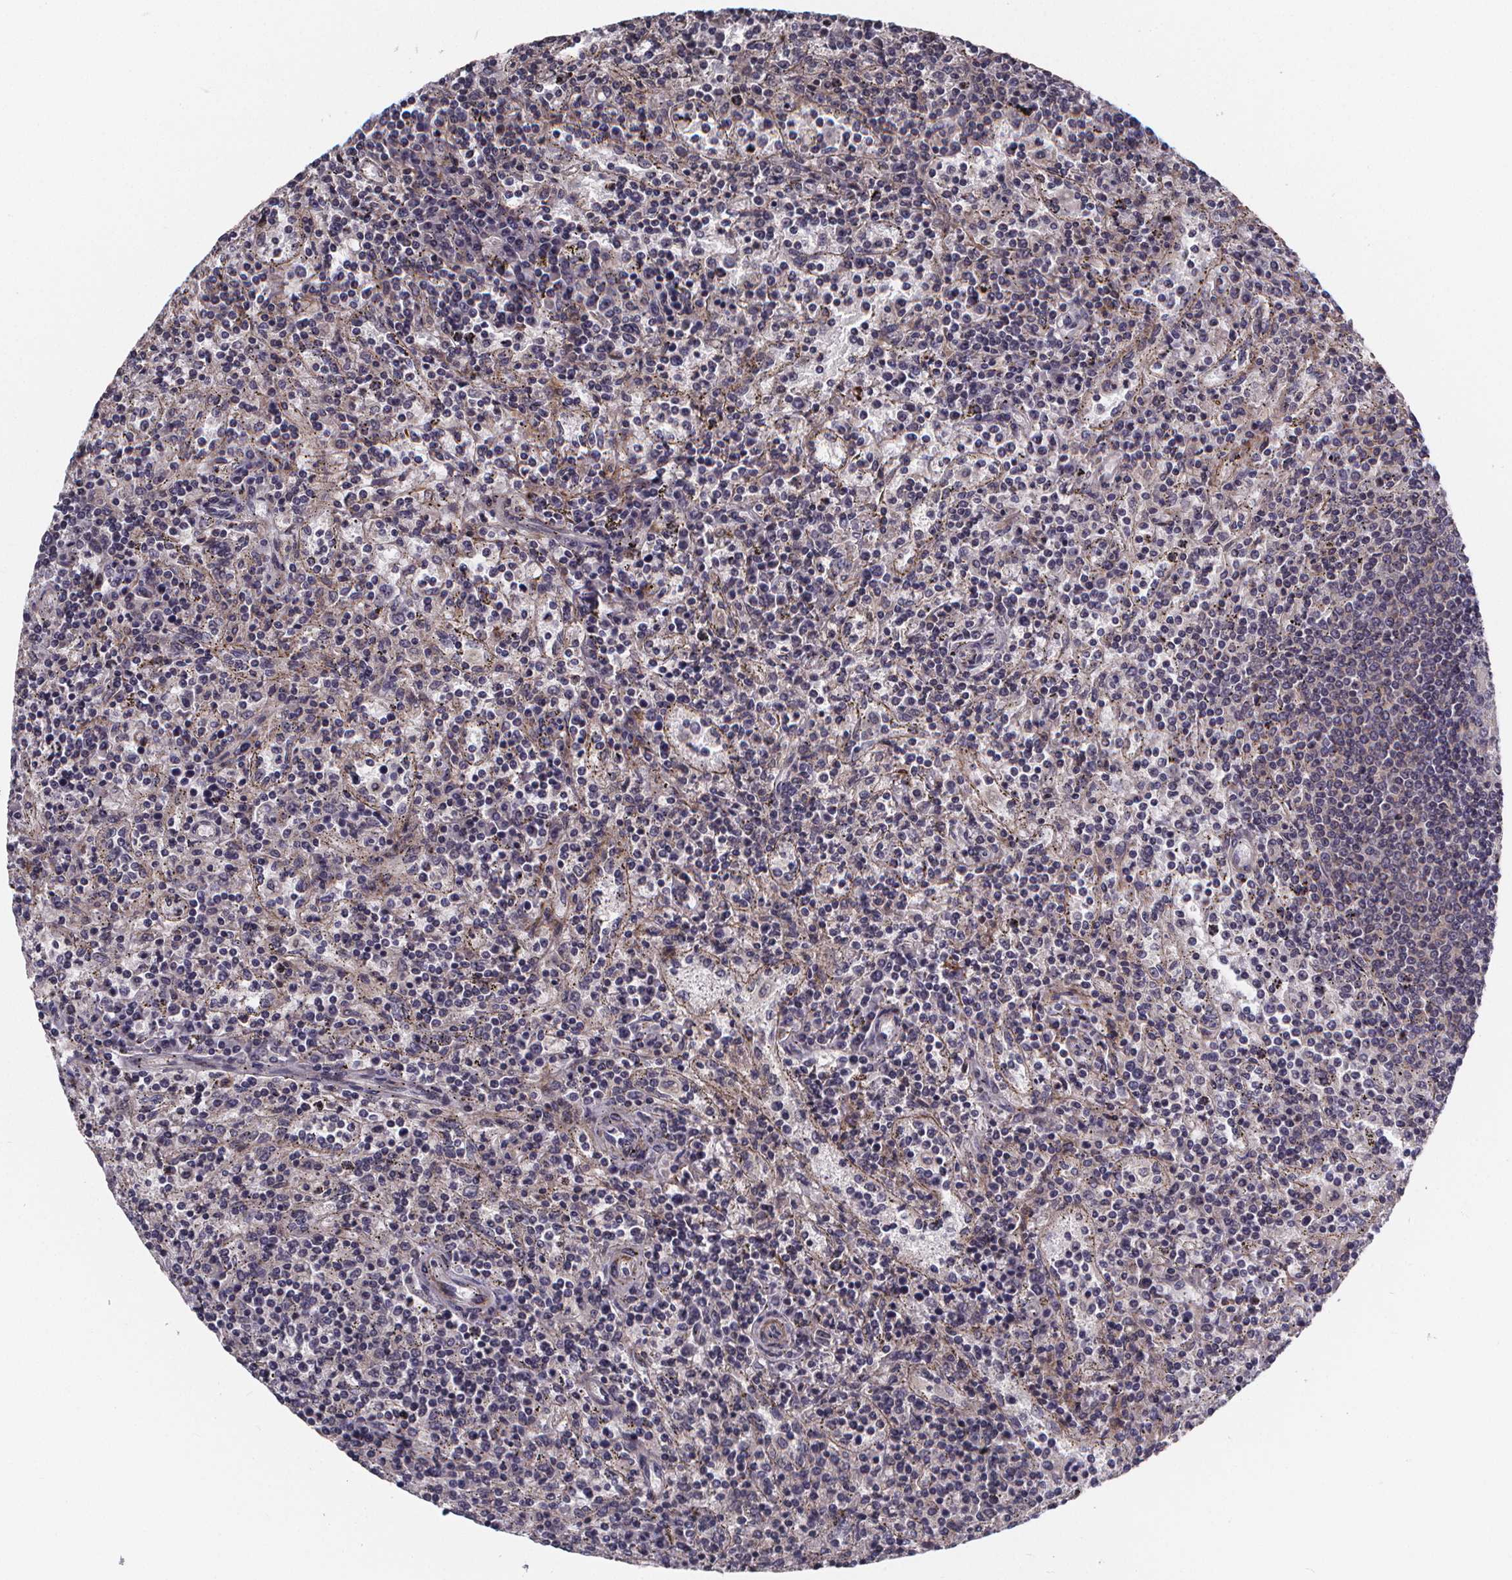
{"staining": {"intensity": "negative", "quantity": "none", "location": "none"}, "tissue": "lymphoma", "cell_type": "Tumor cells", "image_type": "cancer", "snomed": [{"axis": "morphology", "description": "Malignant lymphoma, non-Hodgkin's type, Low grade"}, {"axis": "topography", "description": "Spleen"}], "caption": "Tumor cells are negative for brown protein staining in malignant lymphoma, non-Hodgkin's type (low-grade).", "gene": "FBXW2", "patient": {"sex": "male", "age": 62}}